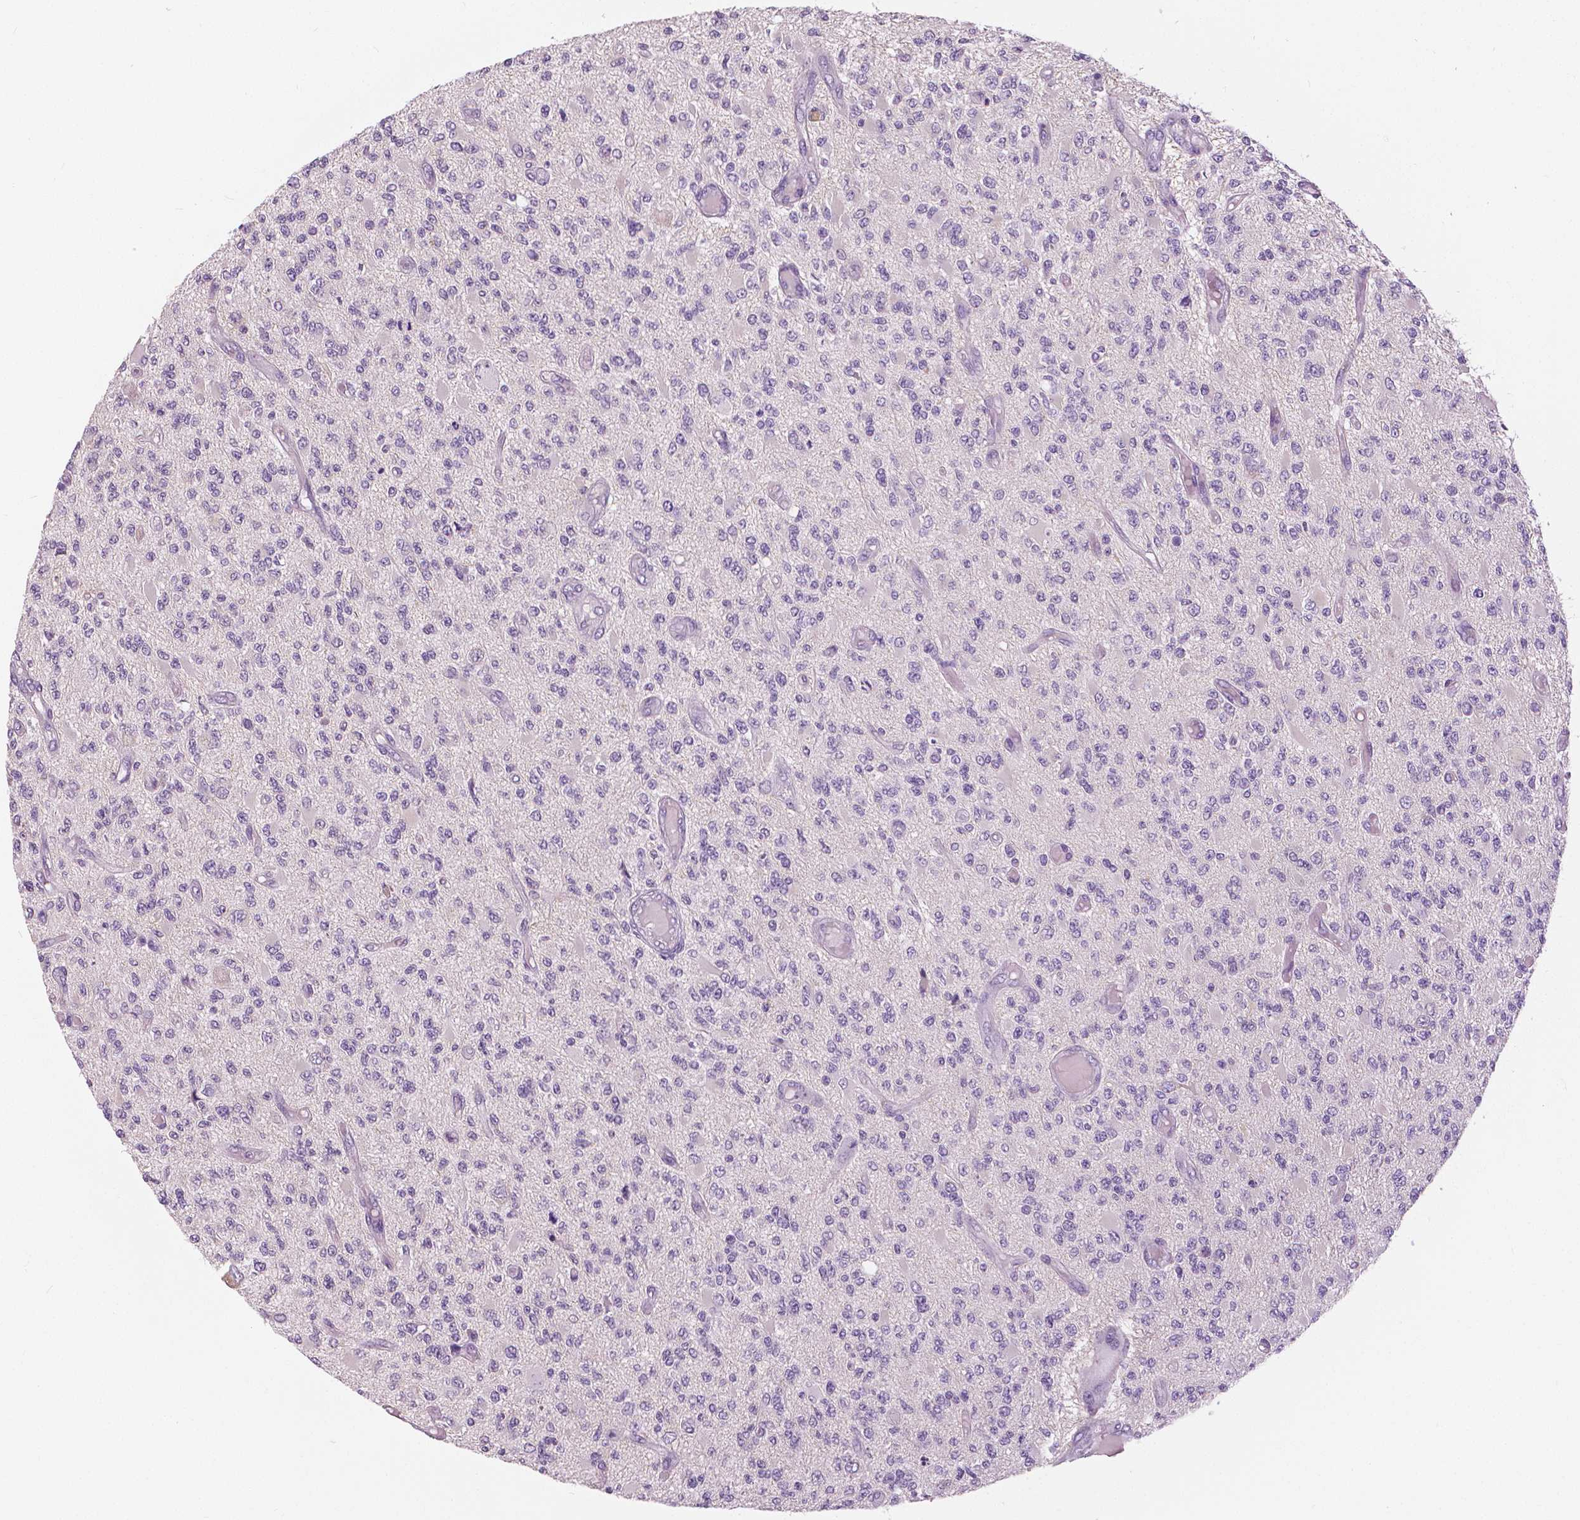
{"staining": {"intensity": "negative", "quantity": "none", "location": "none"}, "tissue": "glioma", "cell_type": "Tumor cells", "image_type": "cancer", "snomed": [{"axis": "morphology", "description": "Glioma, malignant, High grade"}, {"axis": "topography", "description": "Brain"}], "caption": "Immunohistochemistry histopathology image of neoplastic tissue: glioma stained with DAB reveals no significant protein positivity in tumor cells.", "gene": "SLC24A1", "patient": {"sex": "female", "age": 63}}